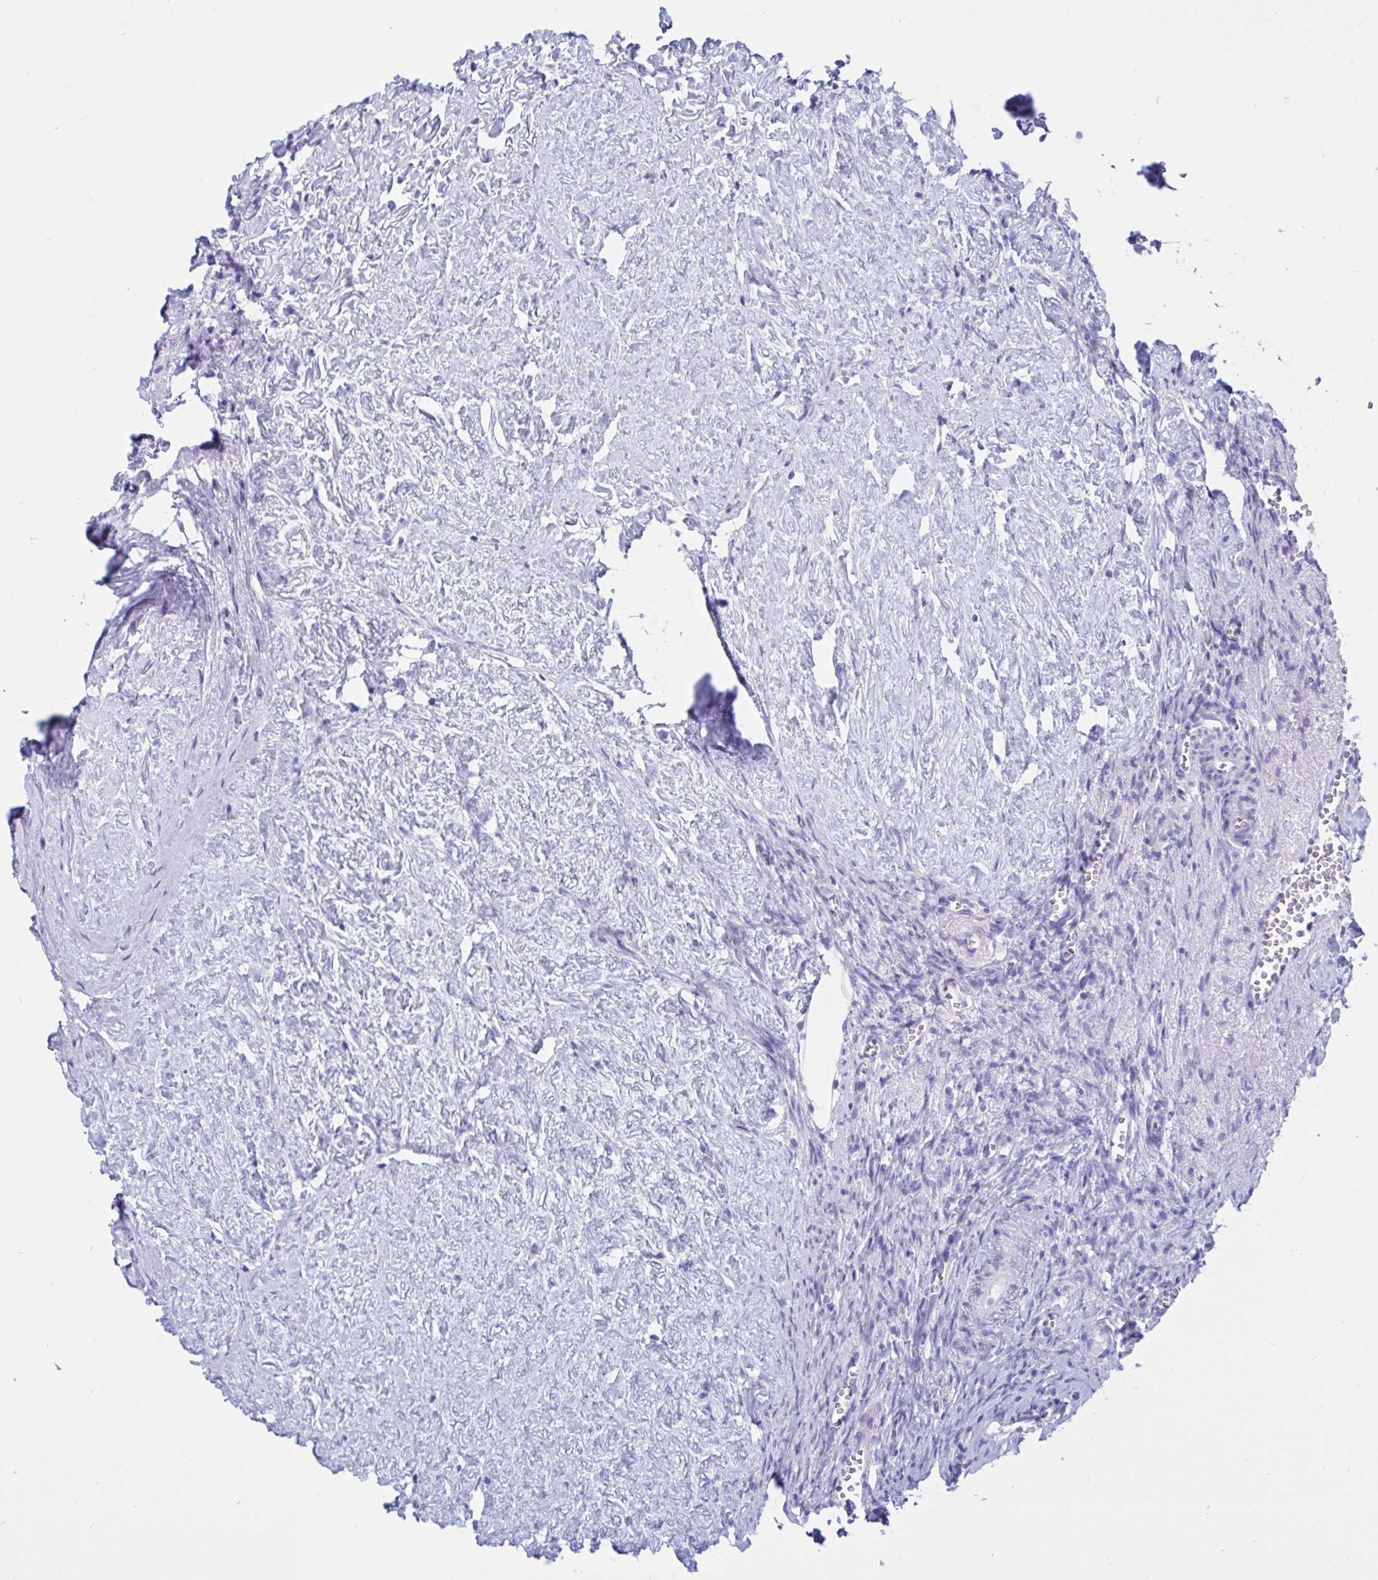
{"staining": {"intensity": "negative", "quantity": "none", "location": "none"}, "tissue": "ovary", "cell_type": "Follicle cells", "image_type": "normal", "snomed": [{"axis": "morphology", "description": "Normal tissue, NOS"}, {"axis": "topography", "description": "Ovary"}], "caption": "There is no significant expression in follicle cells of ovary. (DAB (3,3'-diaminobenzidine) IHC visualized using brightfield microscopy, high magnification).", "gene": "RNASE3", "patient": {"sex": "female", "age": 41}}